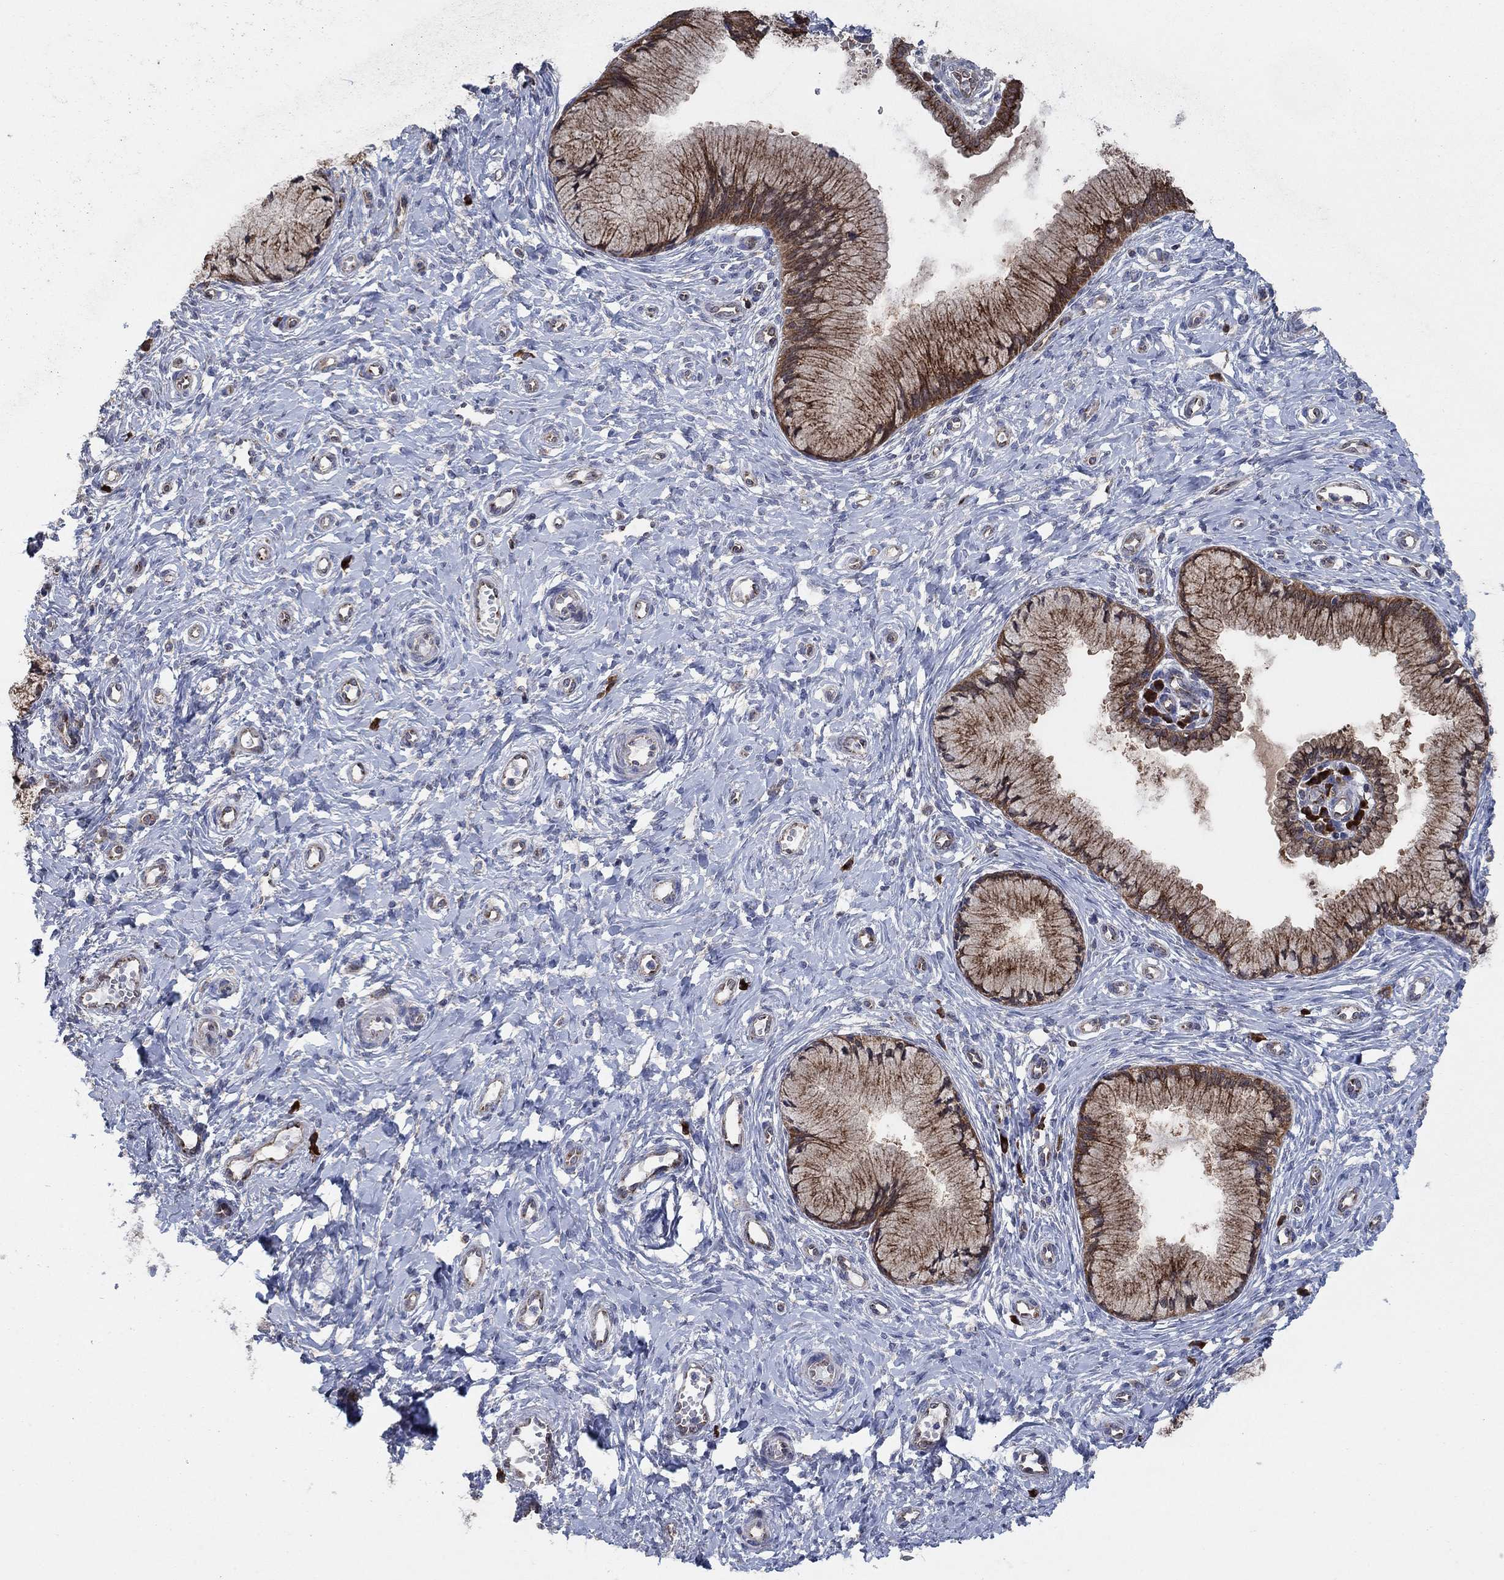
{"staining": {"intensity": "moderate", "quantity": ">75%", "location": "cytoplasmic/membranous"}, "tissue": "cervix", "cell_type": "Glandular cells", "image_type": "normal", "snomed": [{"axis": "morphology", "description": "Normal tissue, NOS"}, {"axis": "topography", "description": "Cervix"}], "caption": "Brown immunohistochemical staining in normal cervix shows moderate cytoplasmic/membranous positivity in about >75% of glandular cells.", "gene": "HID1", "patient": {"sex": "female", "age": 37}}